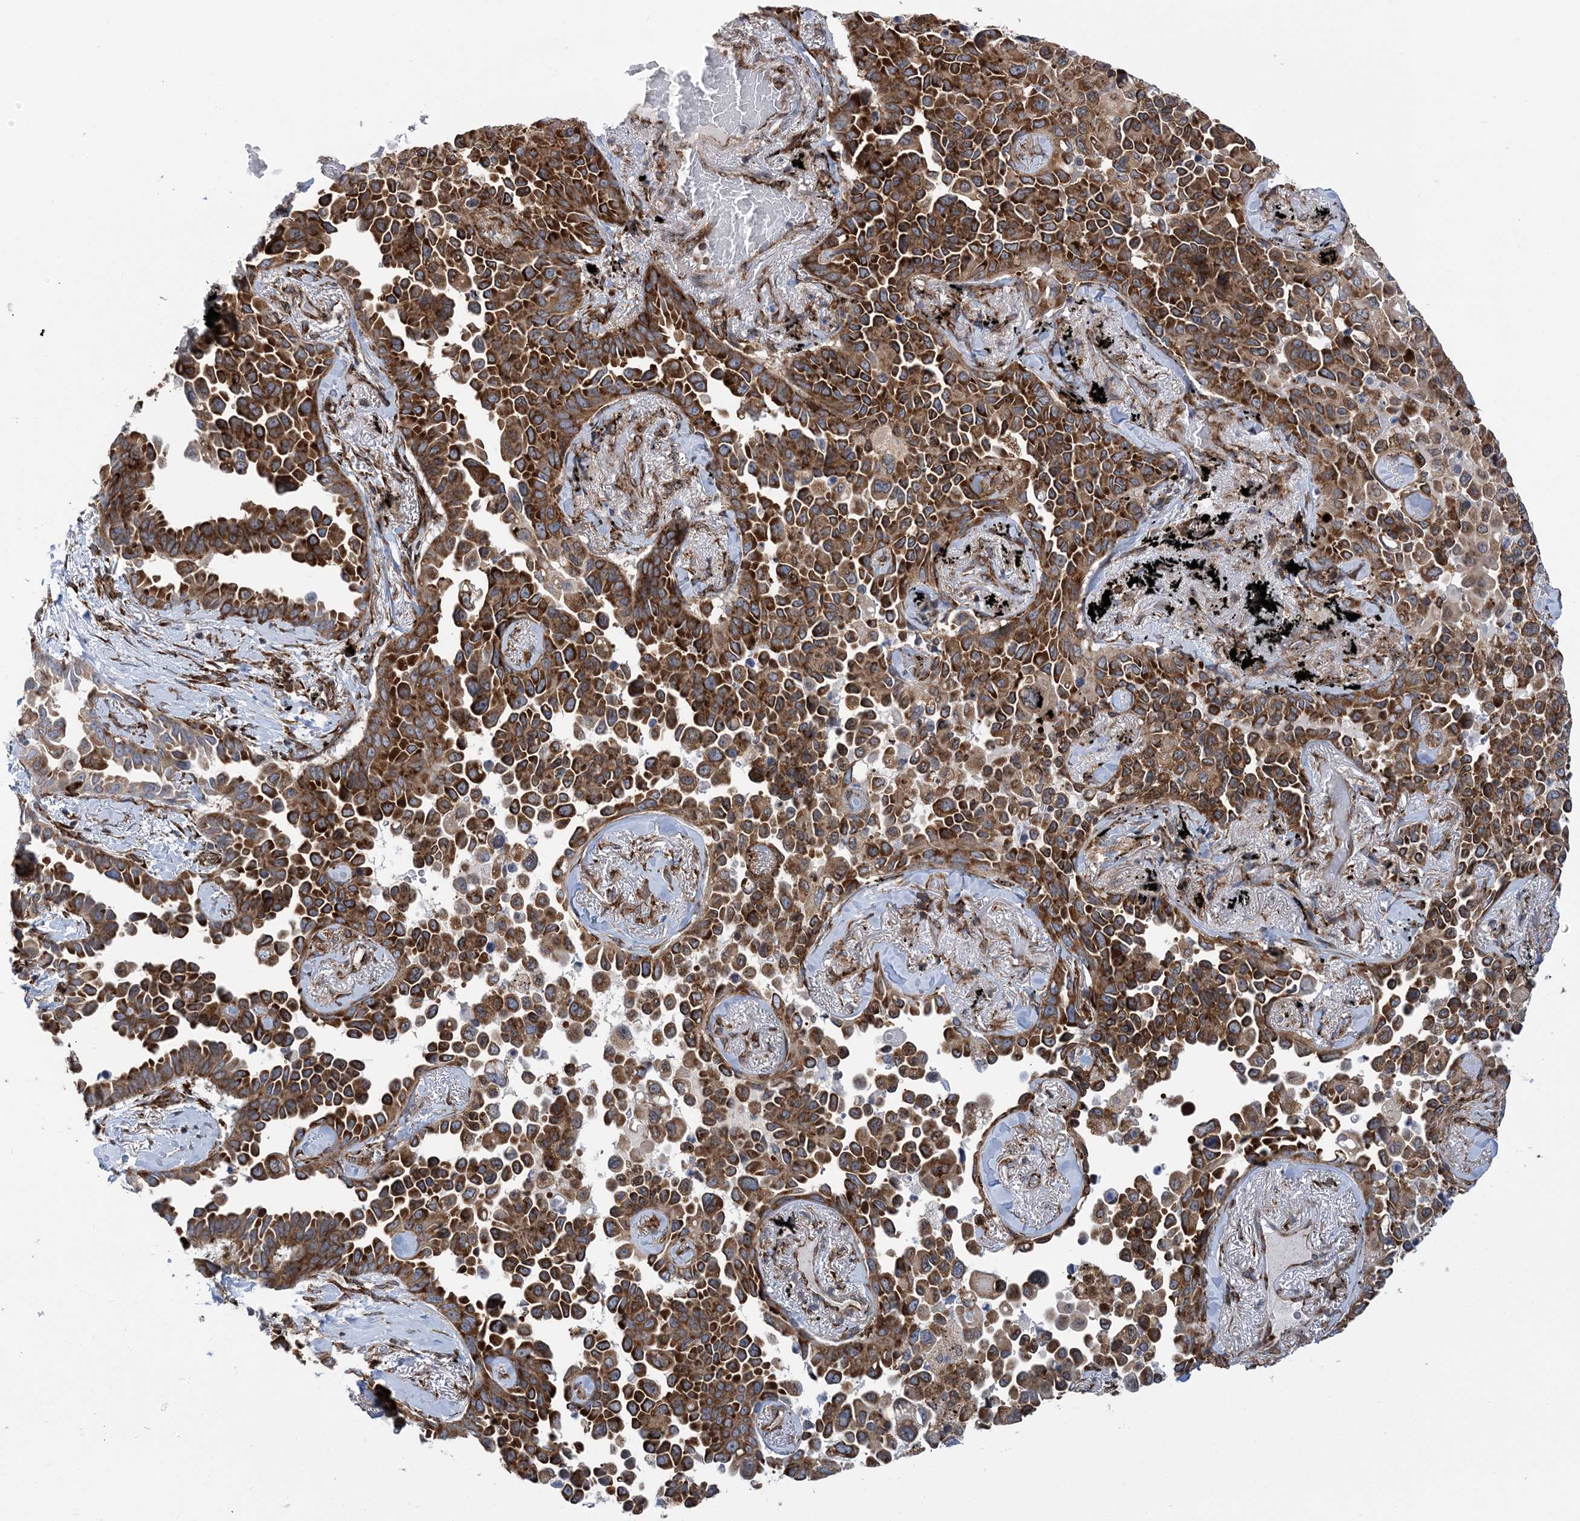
{"staining": {"intensity": "moderate", "quantity": ">75%", "location": "cytoplasmic/membranous"}, "tissue": "lung cancer", "cell_type": "Tumor cells", "image_type": "cancer", "snomed": [{"axis": "morphology", "description": "Adenocarcinoma, NOS"}, {"axis": "topography", "description": "Lung"}], "caption": "Immunohistochemical staining of human adenocarcinoma (lung) exhibits moderate cytoplasmic/membranous protein staining in about >75% of tumor cells.", "gene": "PHF1", "patient": {"sex": "female", "age": 67}}